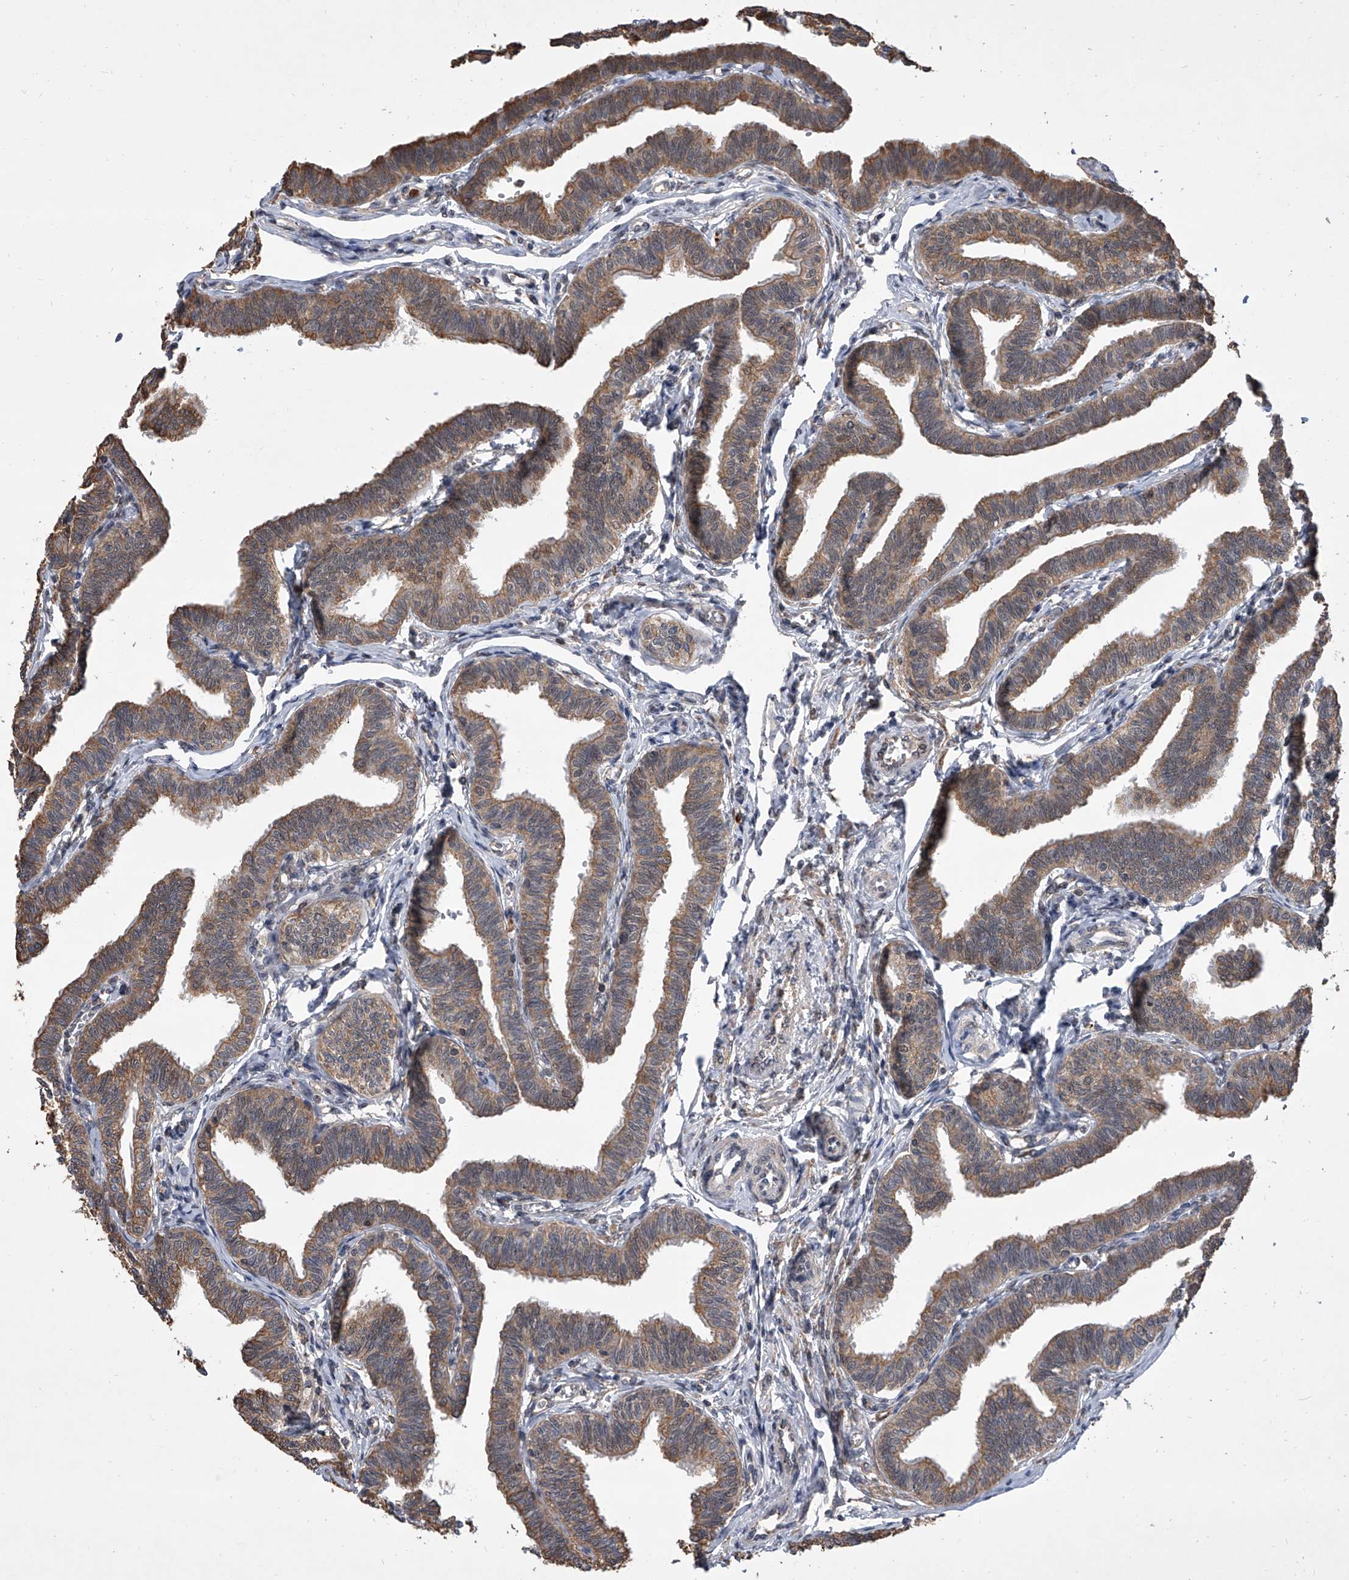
{"staining": {"intensity": "moderate", "quantity": ">75%", "location": "cytoplasmic/membranous"}, "tissue": "fallopian tube", "cell_type": "Glandular cells", "image_type": "normal", "snomed": [{"axis": "morphology", "description": "Normal tissue, NOS"}, {"axis": "topography", "description": "Fallopian tube"}, {"axis": "topography", "description": "Ovary"}], "caption": "About >75% of glandular cells in unremarkable fallopian tube reveal moderate cytoplasmic/membranous protein expression as visualized by brown immunohistochemical staining.", "gene": "BHLHE23", "patient": {"sex": "female", "age": 23}}